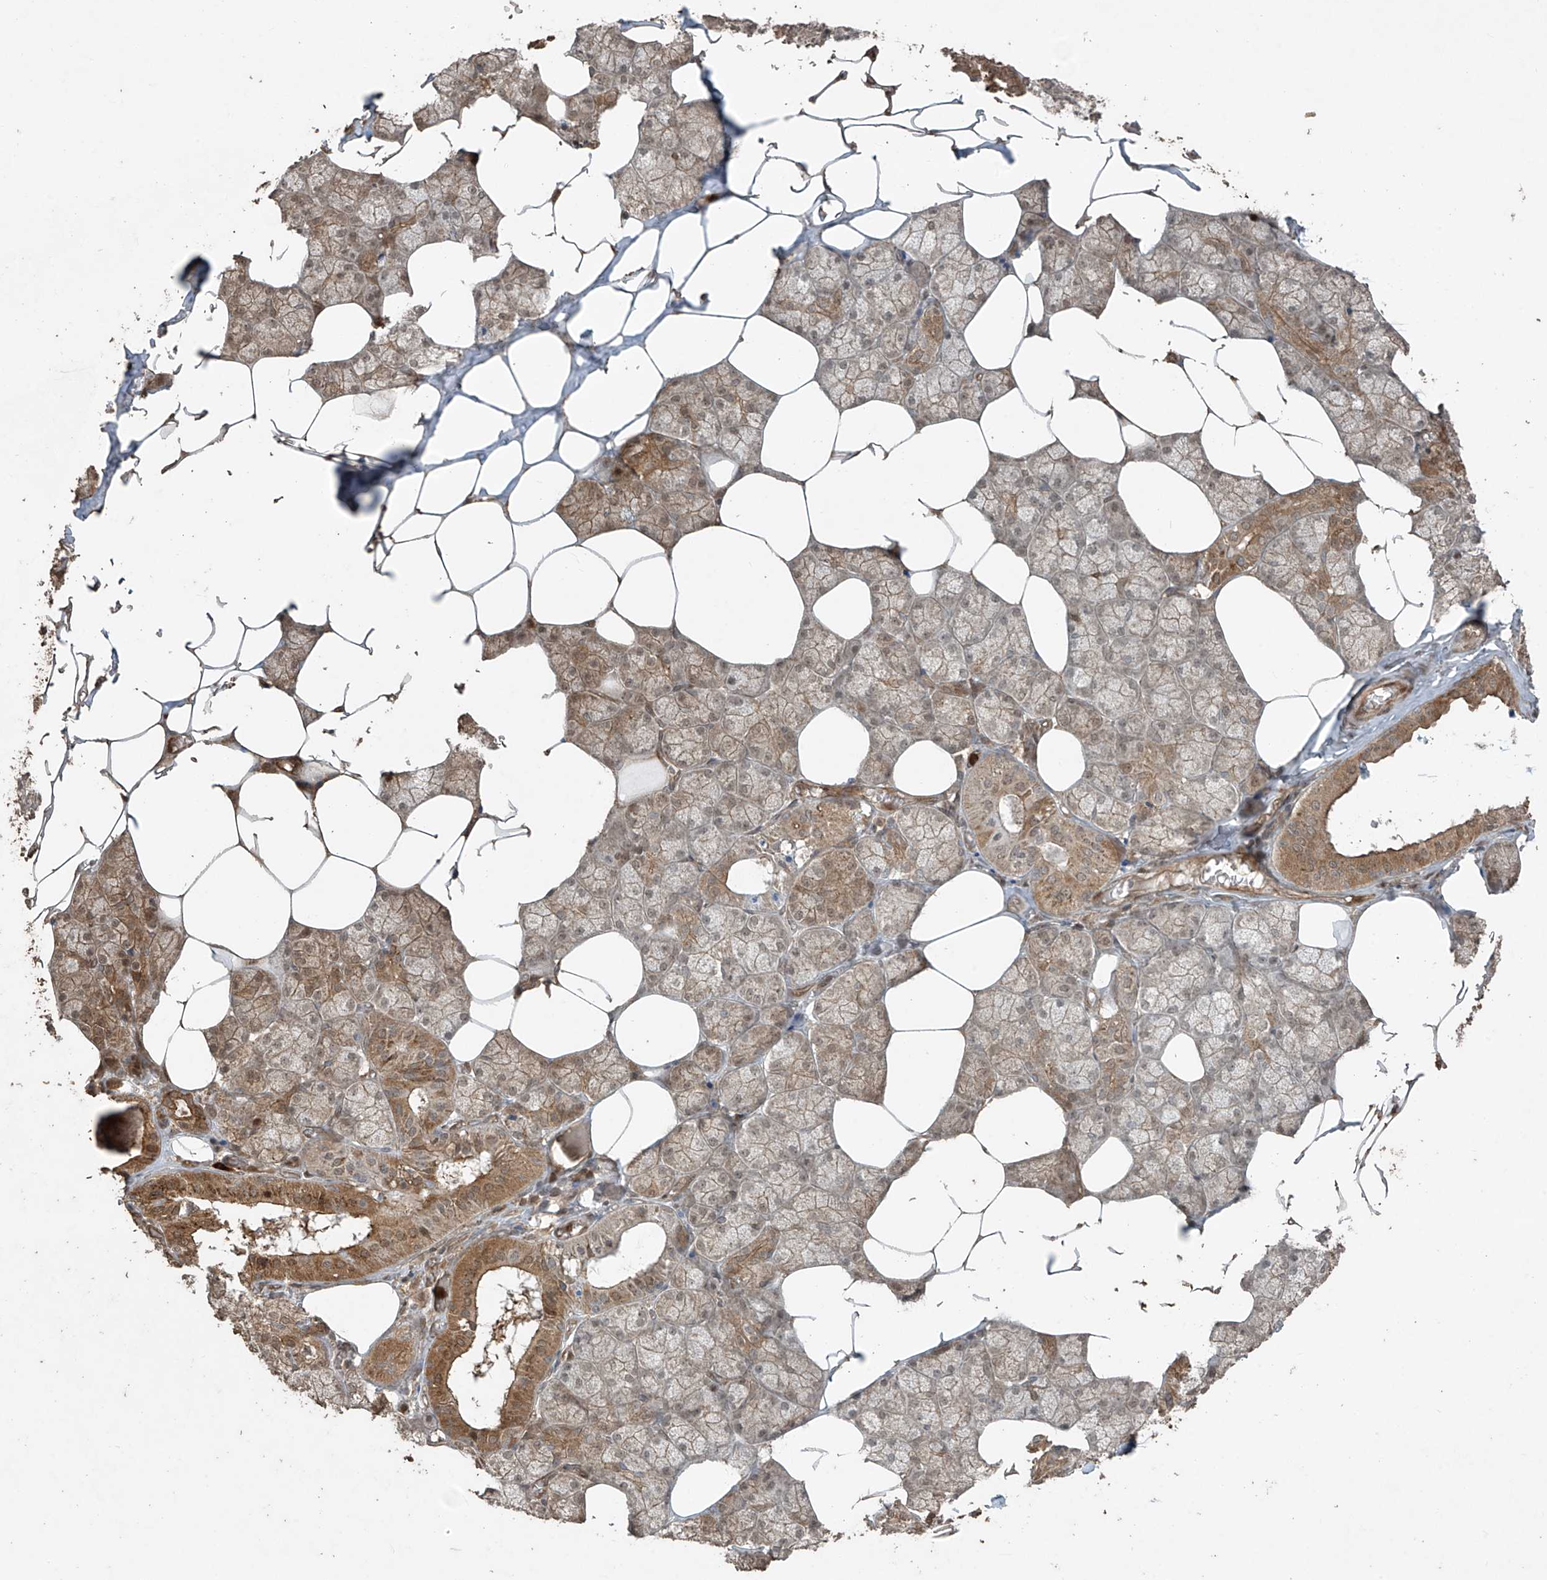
{"staining": {"intensity": "moderate", "quantity": "25%-75%", "location": "cytoplasmic/membranous"}, "tissue": "salivary gland", "cell_type": "Glandular cells", "image_type": "normal", "snomed": [{"axis": "morphology", "description": "Normal tissue, NOS"}, {"axis": "topography", "description": "Salivary gland"}], "caption": "Moderate cytoplasmic/membranous positivity is appreciated in about 25%-75% of glandular cells in normal salivary gland.", "gene": "PGPEP1", "patient": {"sex": "male", "age": 62}}